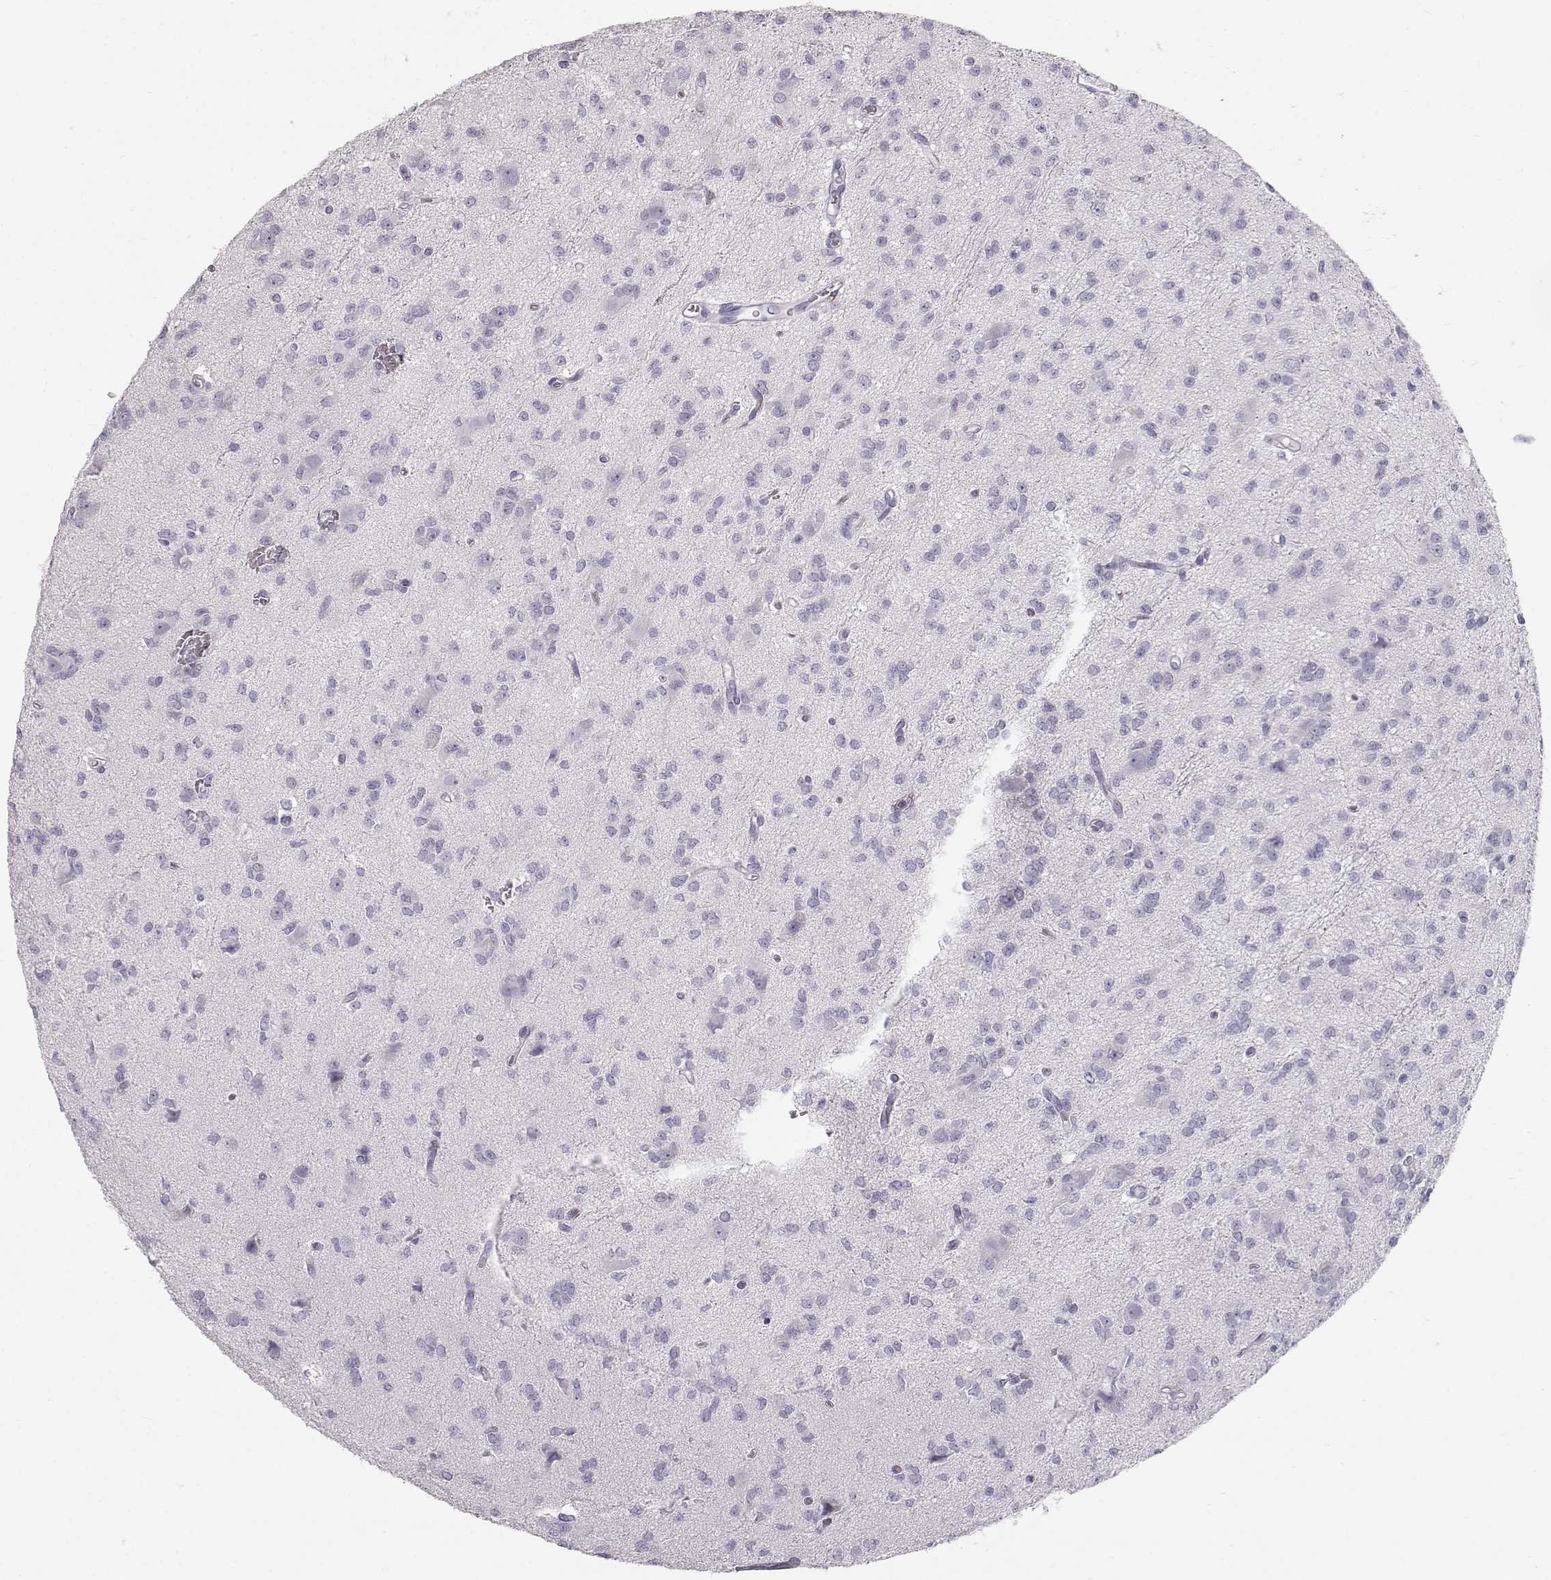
{"staining": {"intensity": "negative", "quantity": "none", "location": "none"}, "tissue": "glioma", "cell_type": "Tumor cells", "image_type": "cancer", "snomed": [{"axis": "morphology", "description": "Glioma, malignant, Low grade"}, {"axis": "topography", "description": "Brain"}], "caption": "High magnification brightfield microscopy of malignant glioma (low-grade) stained with DAB (3,3'-diaminobenzidine) (brown) and counterstained with hematoxylin (blue): tumor cells show no significant positivity. Nuclei are stained in blue.", "gene": "KRTAP16-1", "patient": {"sex": "male", "age": 27}}